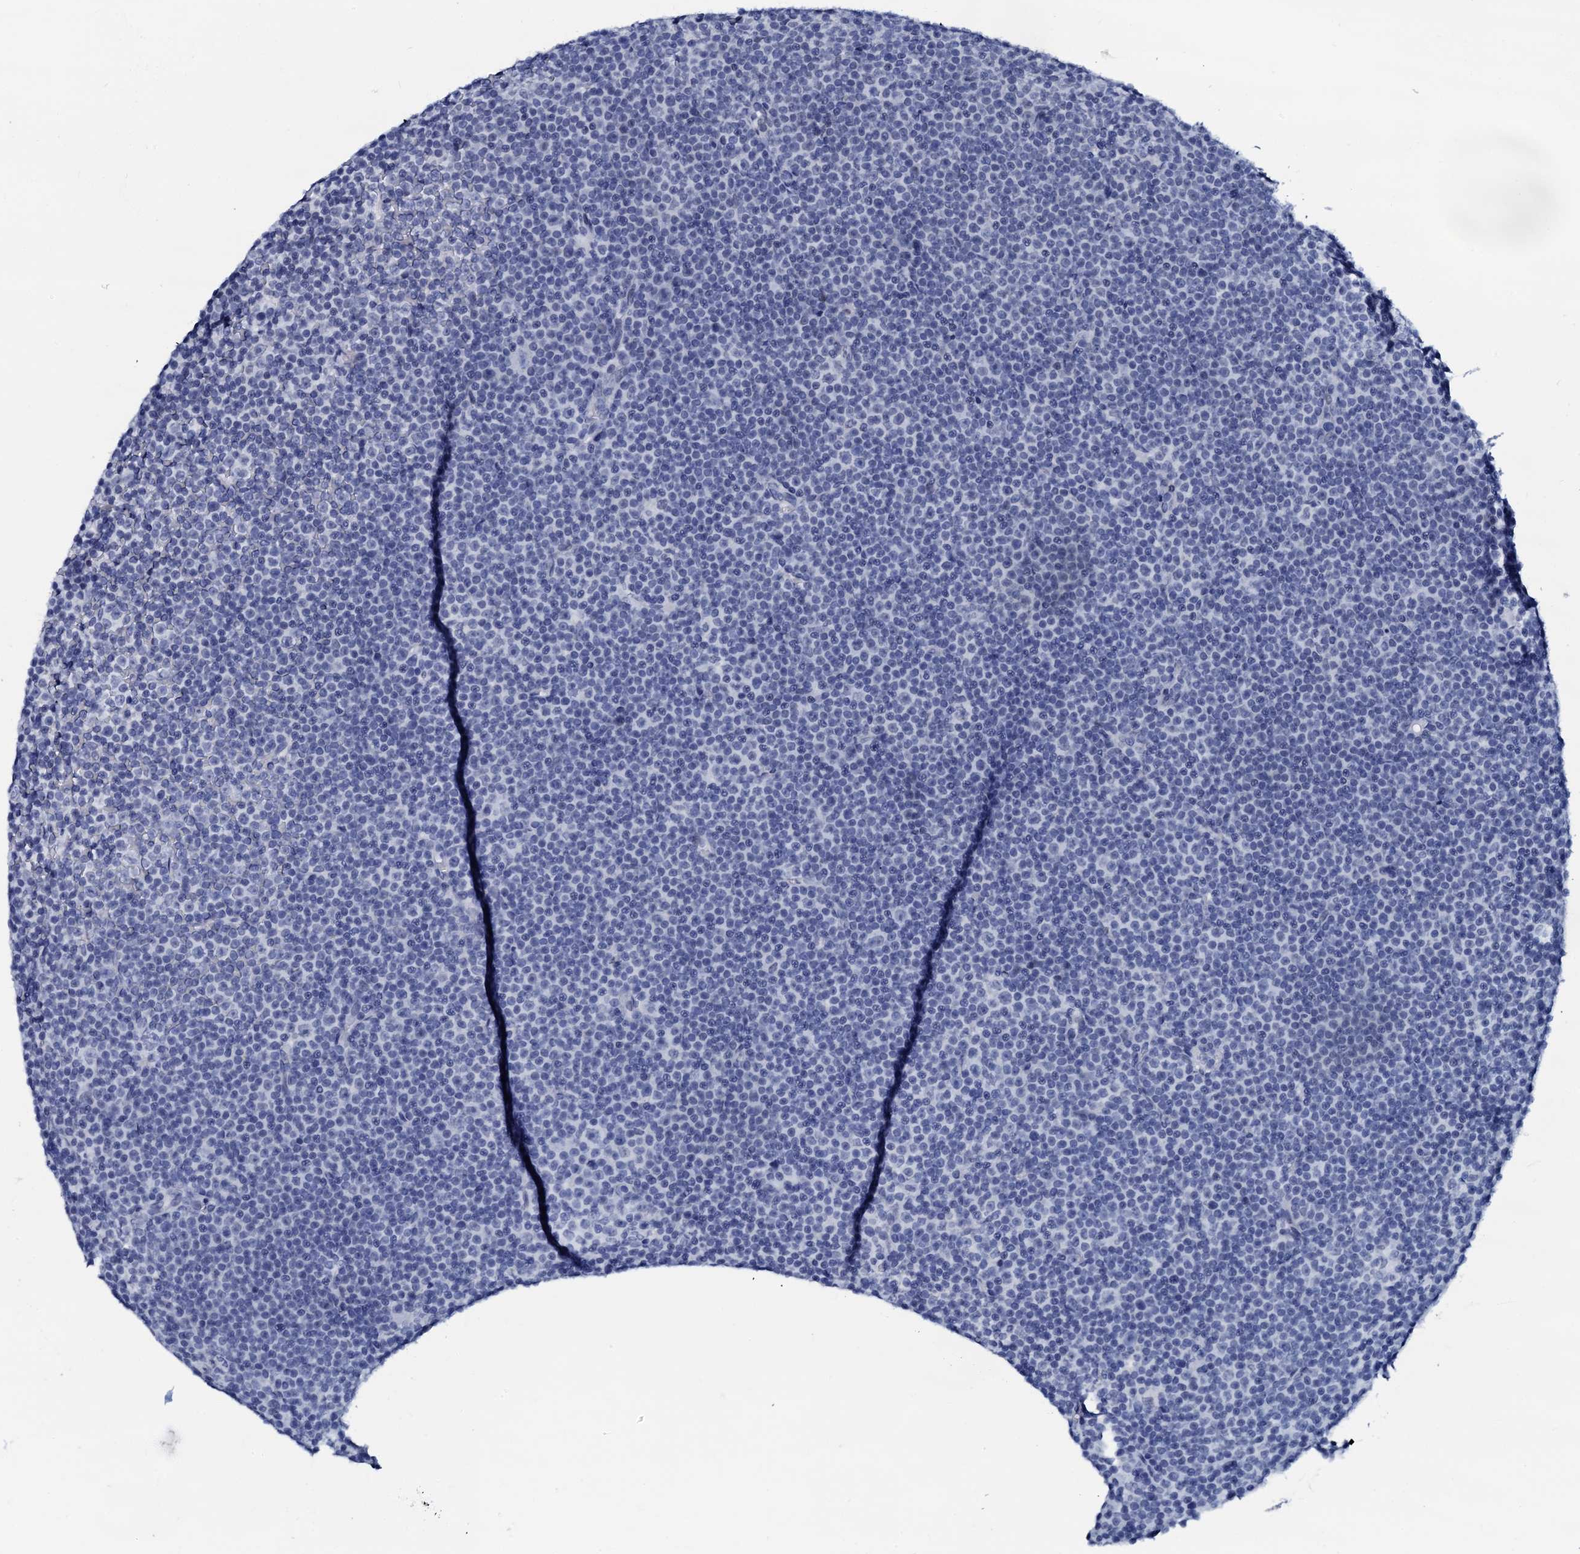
{"staining": {"intensity": "negative", "quantity": "none", "location": "none"}, "tissue": "lymphoma", "cell_type": "Tumor cells", "image_type": "cancer", "snomed": [{"axis": "morphology", "description": "Malignant lymphoma, non-Hodgkin's type, Low grade"}, {"axis": "topography", "description": "Lymph node"}], "caption": "Malignant lymphoma, non-Hodgkin's type (low-grade) was stained to show a protein in brown. There is no significant positivity in tumor cells.", "gene": "SPATA19", "patient": {"sex": "female", "age": 67}}